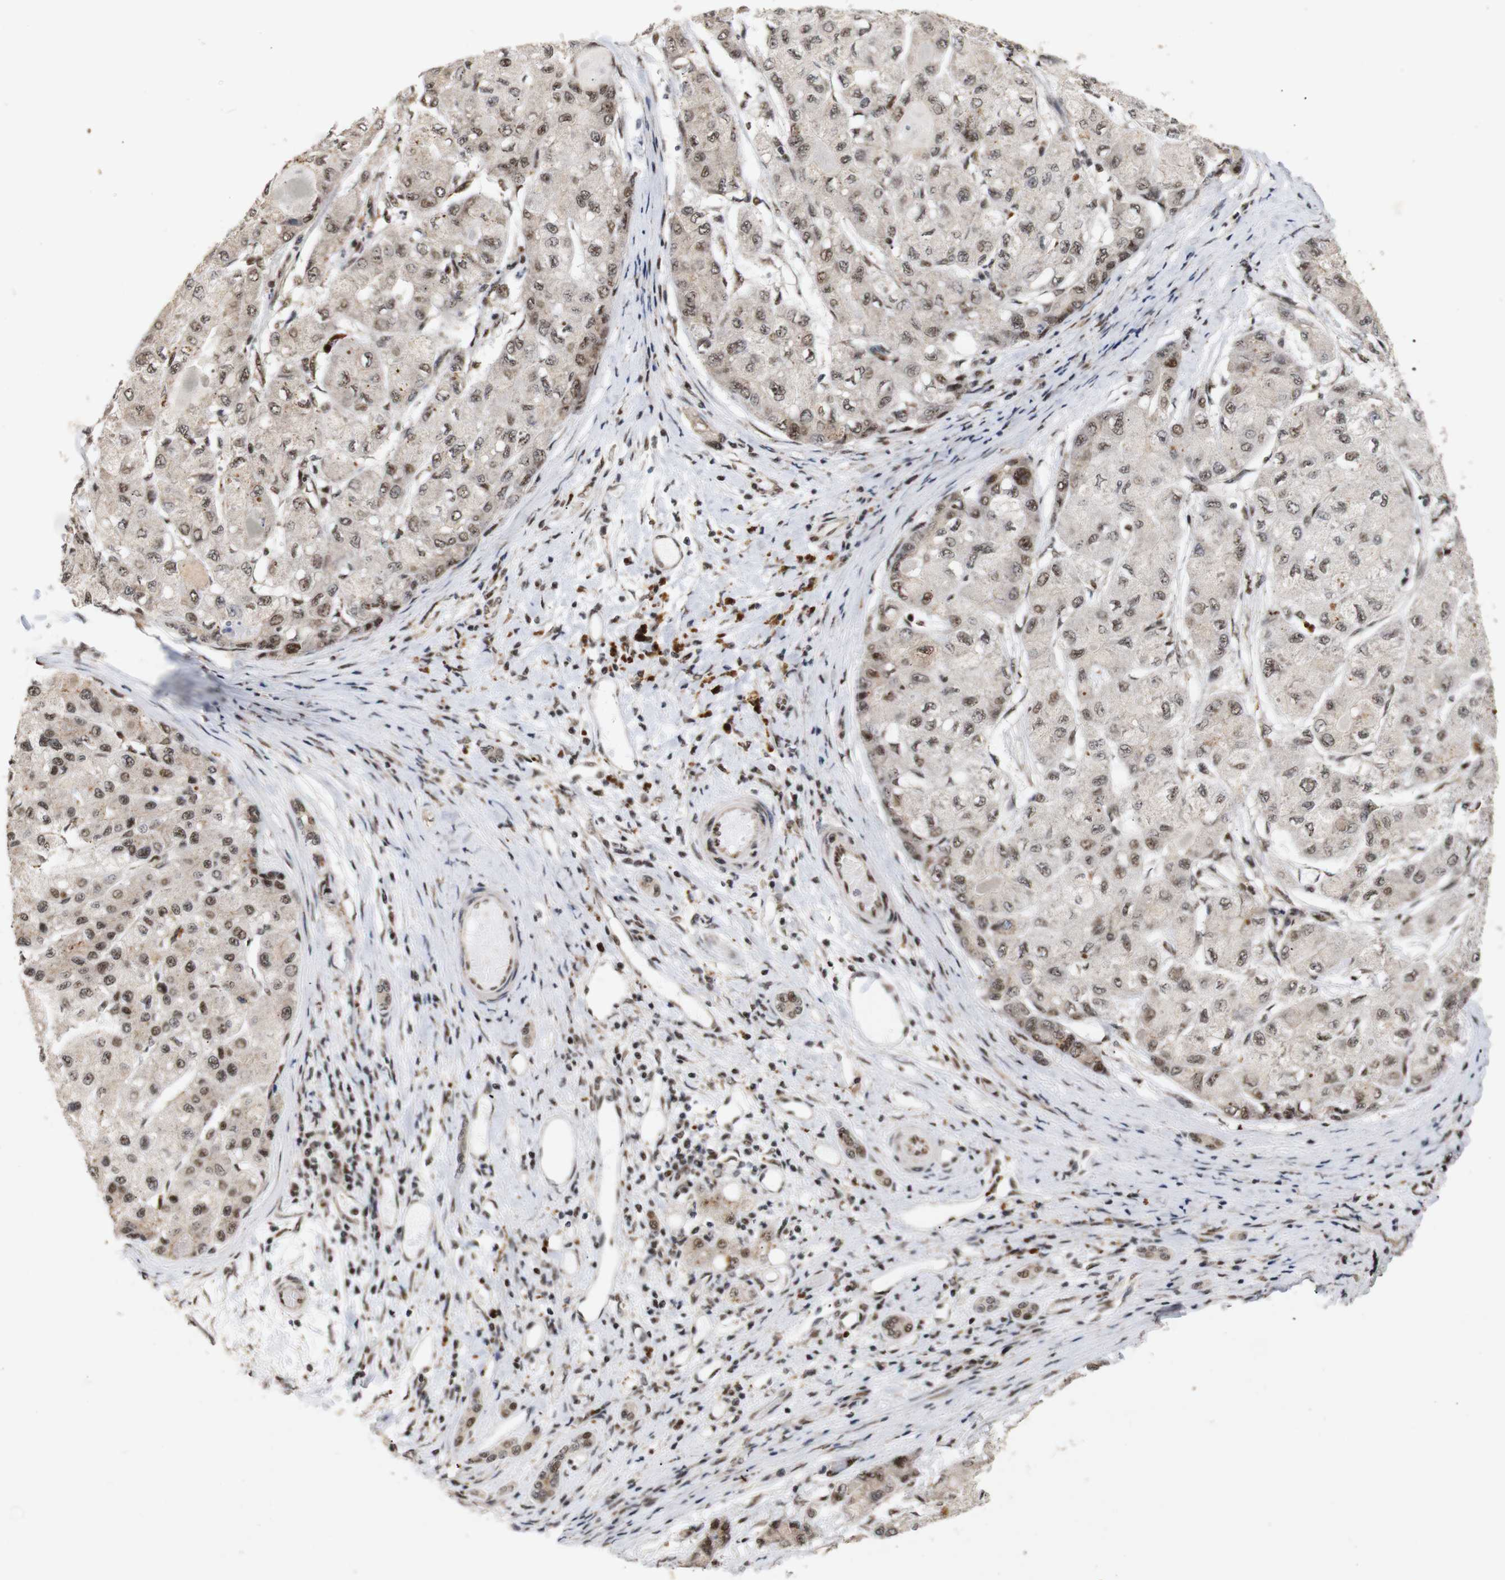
{"staining": {"intensity": "moderate", "quantity": ">75%", "location": "nuclear"}, "tissue": "liver cancer", "cell_type": "Tumor cells", "image_type": "cancer", "snomed": [{"axis": "morphology", "description": "Carcinoma, Hepatocellular, NOS"}, {"axis": "topography", "description": "Liver"}], "caption": "Protein analysis of liver cancer (hepatocellular carcinoma) tissue exhibits moderate nuclear expression in approximately >75% of tumor cells.", "gene": "PYM1", "patient": {"sex": "male", "age": 80}}